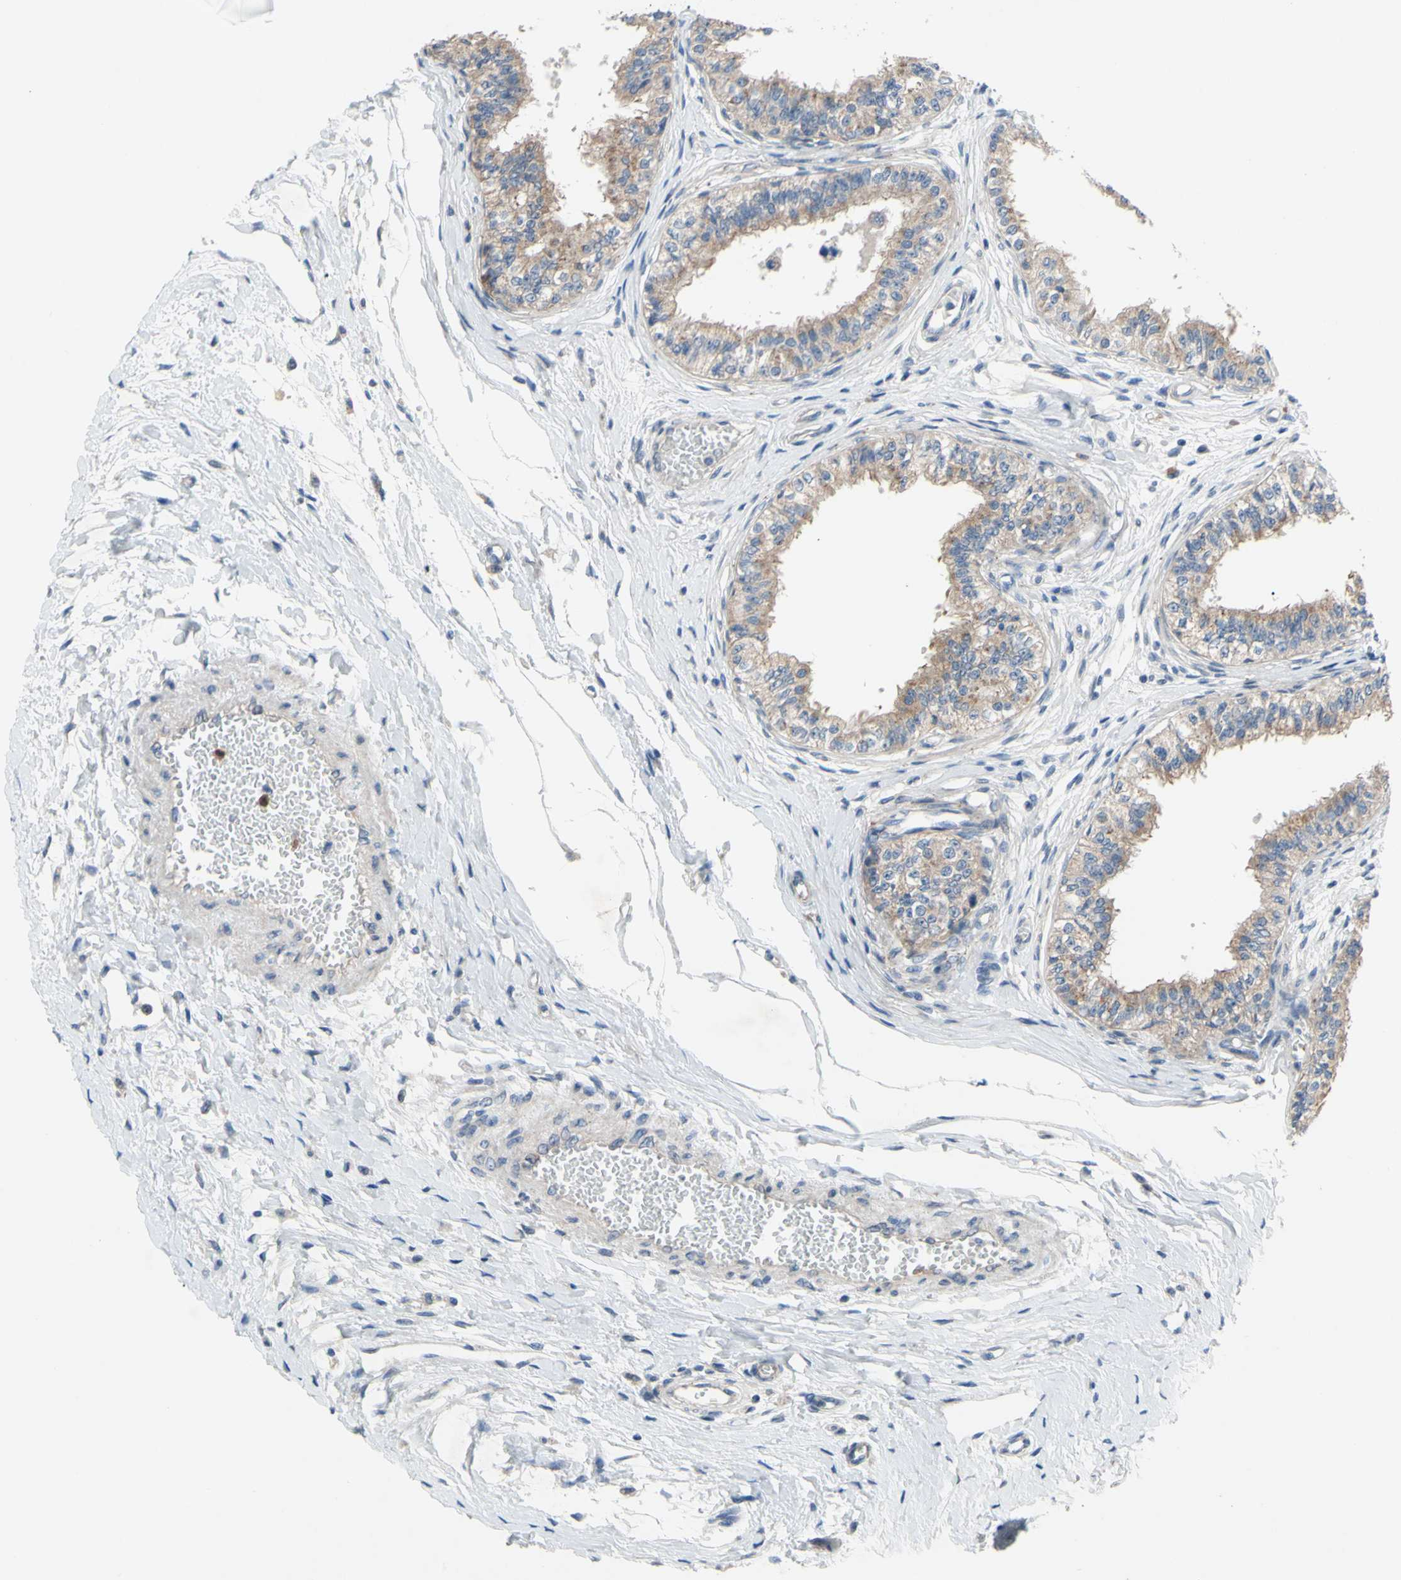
{"staining": {"intensity": "moderate", "quantity": ">75%", "location": "cytoplasmic/membranous"}, "tissue": "epididymis", "cell_type": "Glandular cells", "image_type": "normal", "snomed": [{"axis": "morphology", "description": "Normal tissue, NOS"}, {"axis": "morphology", "description": "Adenocarcinoma, metastatic, NOS"}, {"axis": "topography", "description": "Testis"}, {"axis": "topography", "description": "Epididymis"}], "caption": "Glandular cells demonstrate moderate cytoplasmic/membranous positivity in about >75% of cells in benign epididymis.", "gene": "GRAMD2B", "patient": {"sex": "male", "age": 26}}